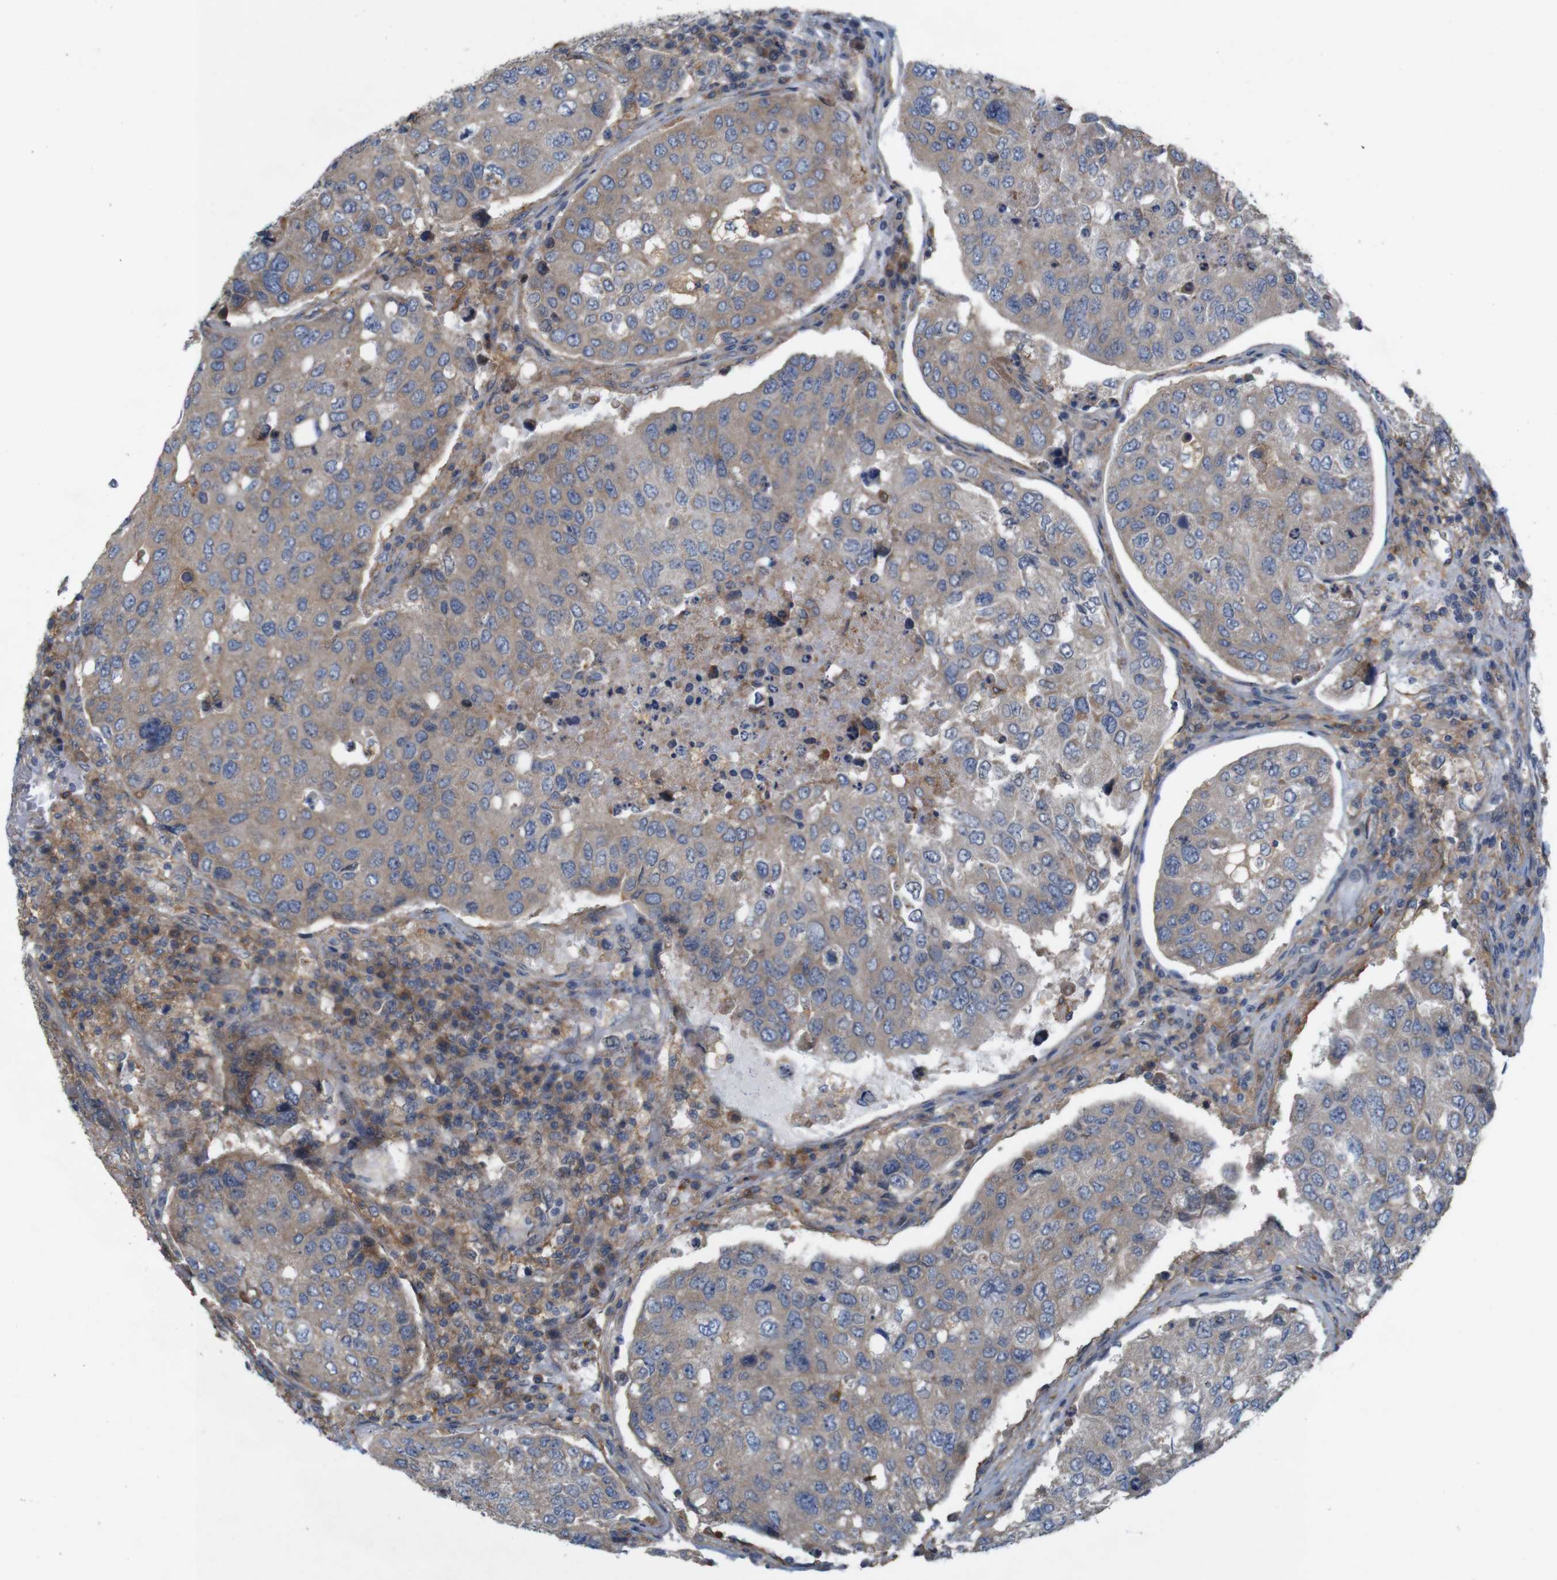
{"staining": {"intensity": "weak", "quantity": ">75%", "location": "cytoplasmic/membranous"}, "tissue": "urothelial cancer", "cell_type": "Tumor cells", "image_type": "cancer", "snomed": [{"axis": "morphology", "description": "Urothelial carcinoma, High grade"}, {"axis": "topography", "description": "Lymph node"}, {"axis": "topography", "description": "Urinary bladder"}], "caption": "Weak cytoplasmic/membranous protein staining is identified in approximately >75% of tumor cells in urothelial carcinoma (high-grade). (IHC, brightfield microscopy, high magnification).", "gene": "SIGLEC8", "patient": {"sex": "male", "age": 51}}